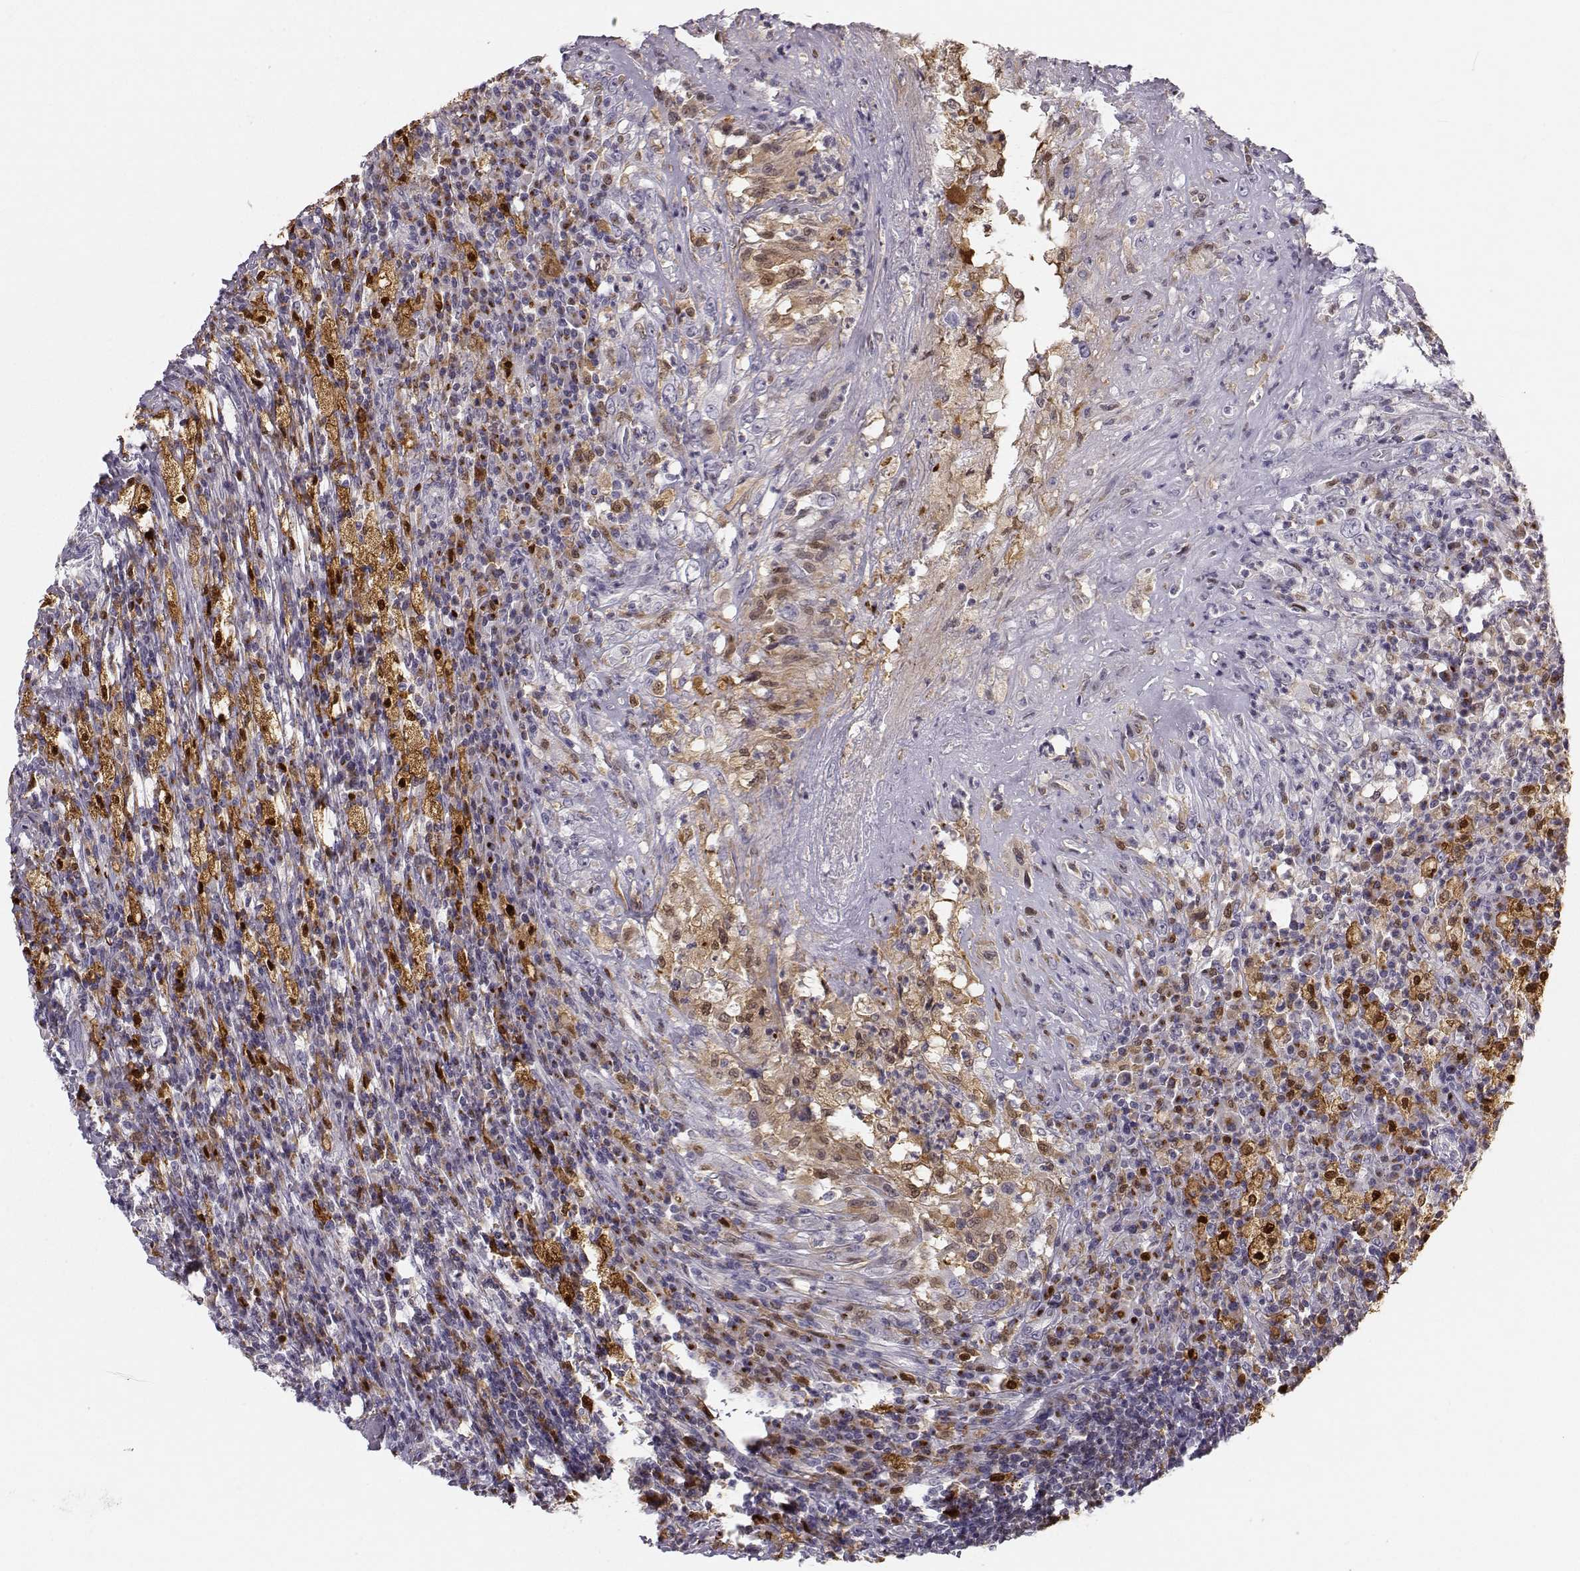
{"staining": {"intensity": "weak", "quantity": "<25%", "location": "cytoplasmic/membranous"}, "tissue": "testis cancer", "cell_type": "Tumor cells", "image_type": "cancer", "snomed": [{"axis": "morphology", "description": "Necrosis, NOS"}, {"axis": "morphology", "description": "Carcinoma, Embryonal, NOS"}, {"axis": "topography", "description": "Testis"}], "caption": "IHC photomicrograph of neoplastic tissue: testis cancer stained with DAB (3,3'-diaminobenzidine) displays no significant protein positivity in tumor cells.", "gene": "HTR7", "patient": {"sex": "male", "age": 19}}